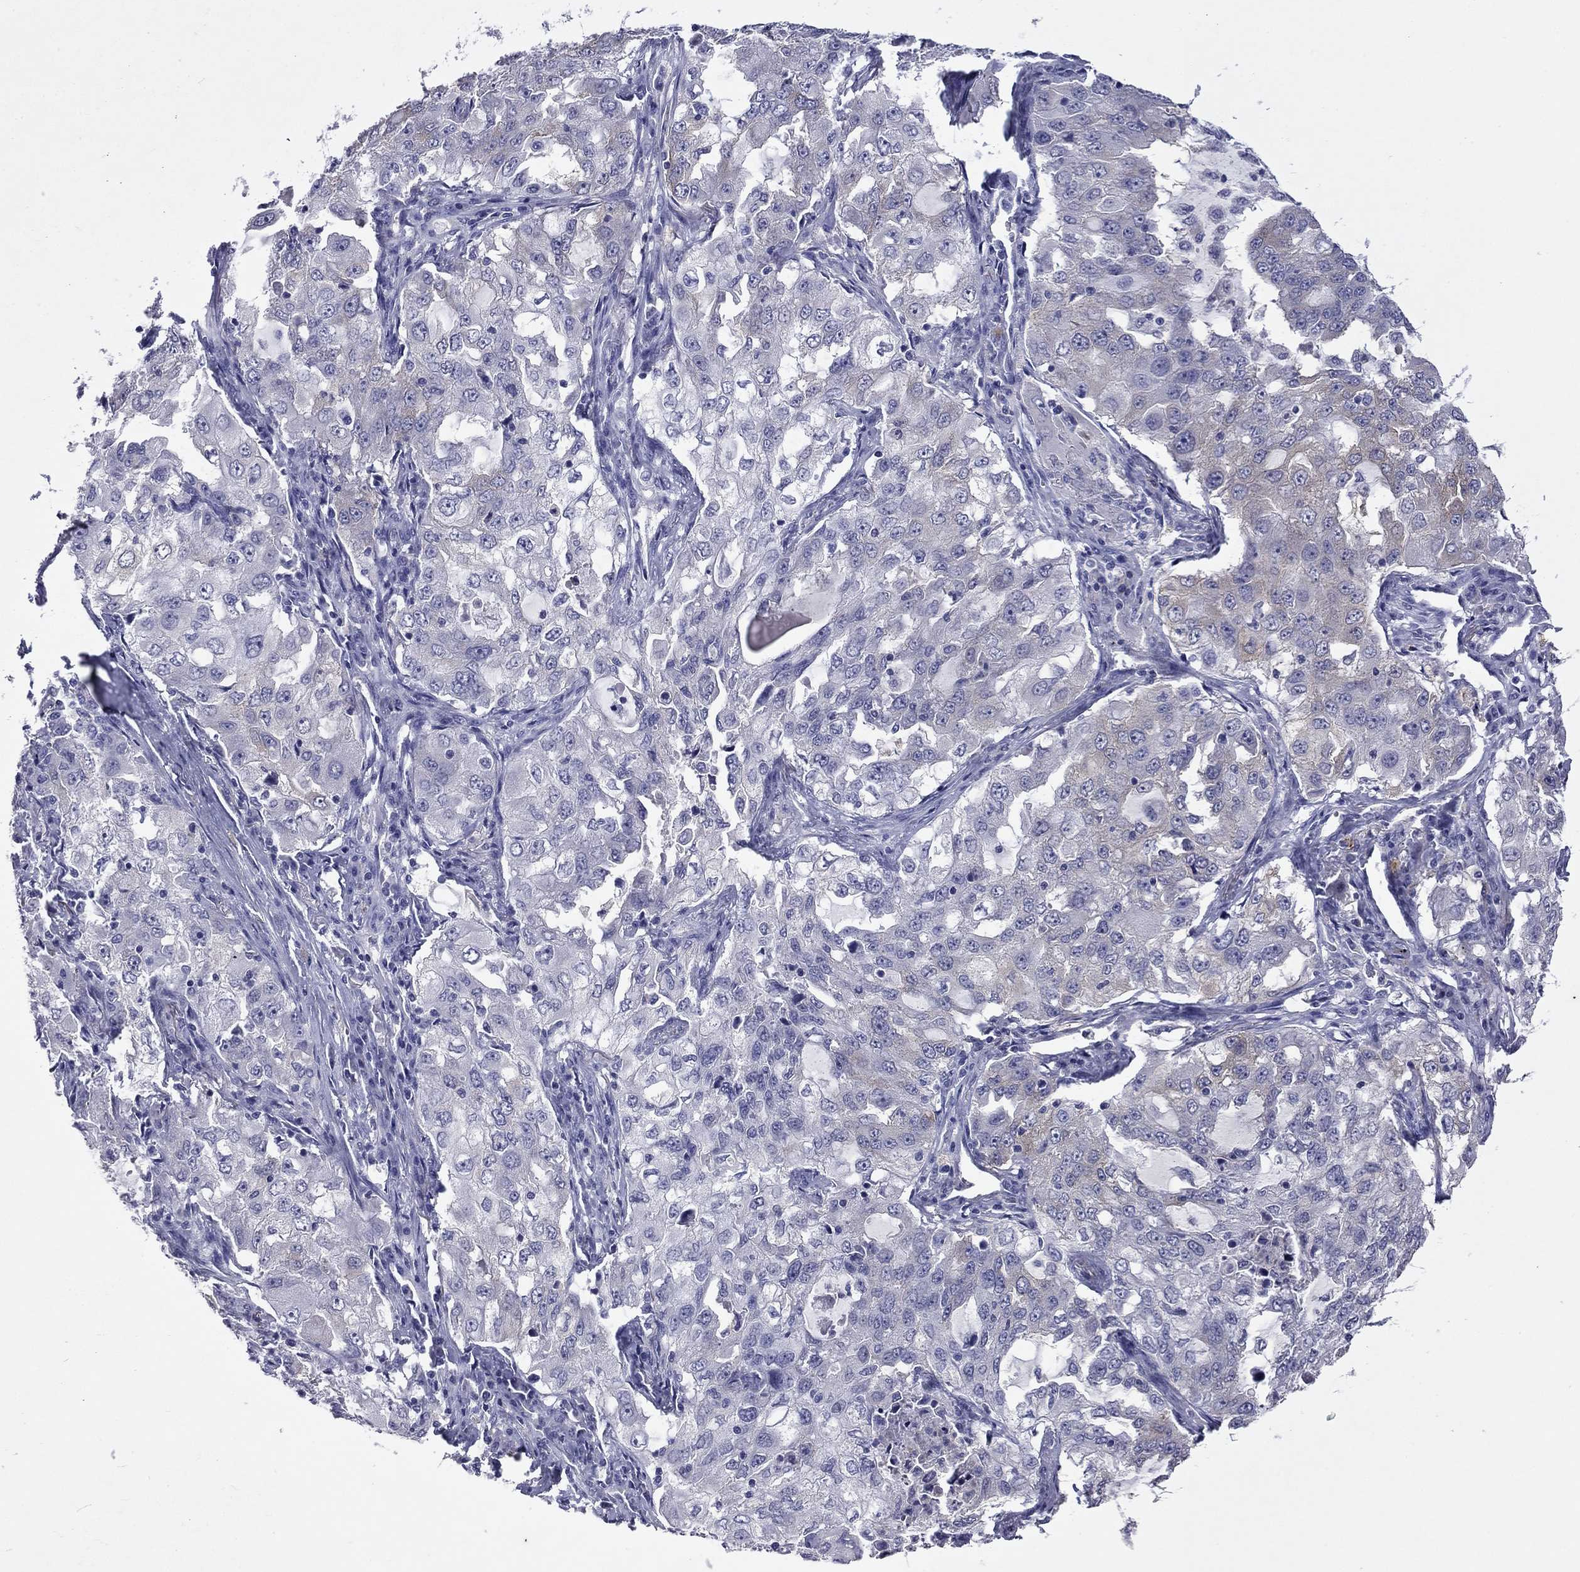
{"staining": {"intensity": "weak", "quantity": "<25%", "location": "cytoplasmic/membranous"}, "tissue": "lung cancer", "cell_type": "Tumor cells", "image_type": "cancer", "snomed": [{"axis": "morphology", "description": "Adenocarcinoma, NOS"}, {"axis": "topography", "description": "Lung"}], "caption": "Tumor cells show no significant expression in lung adenocarcinoma.", "gene": "CFAP119", "patient": {"sex": "female", "age": 61}}